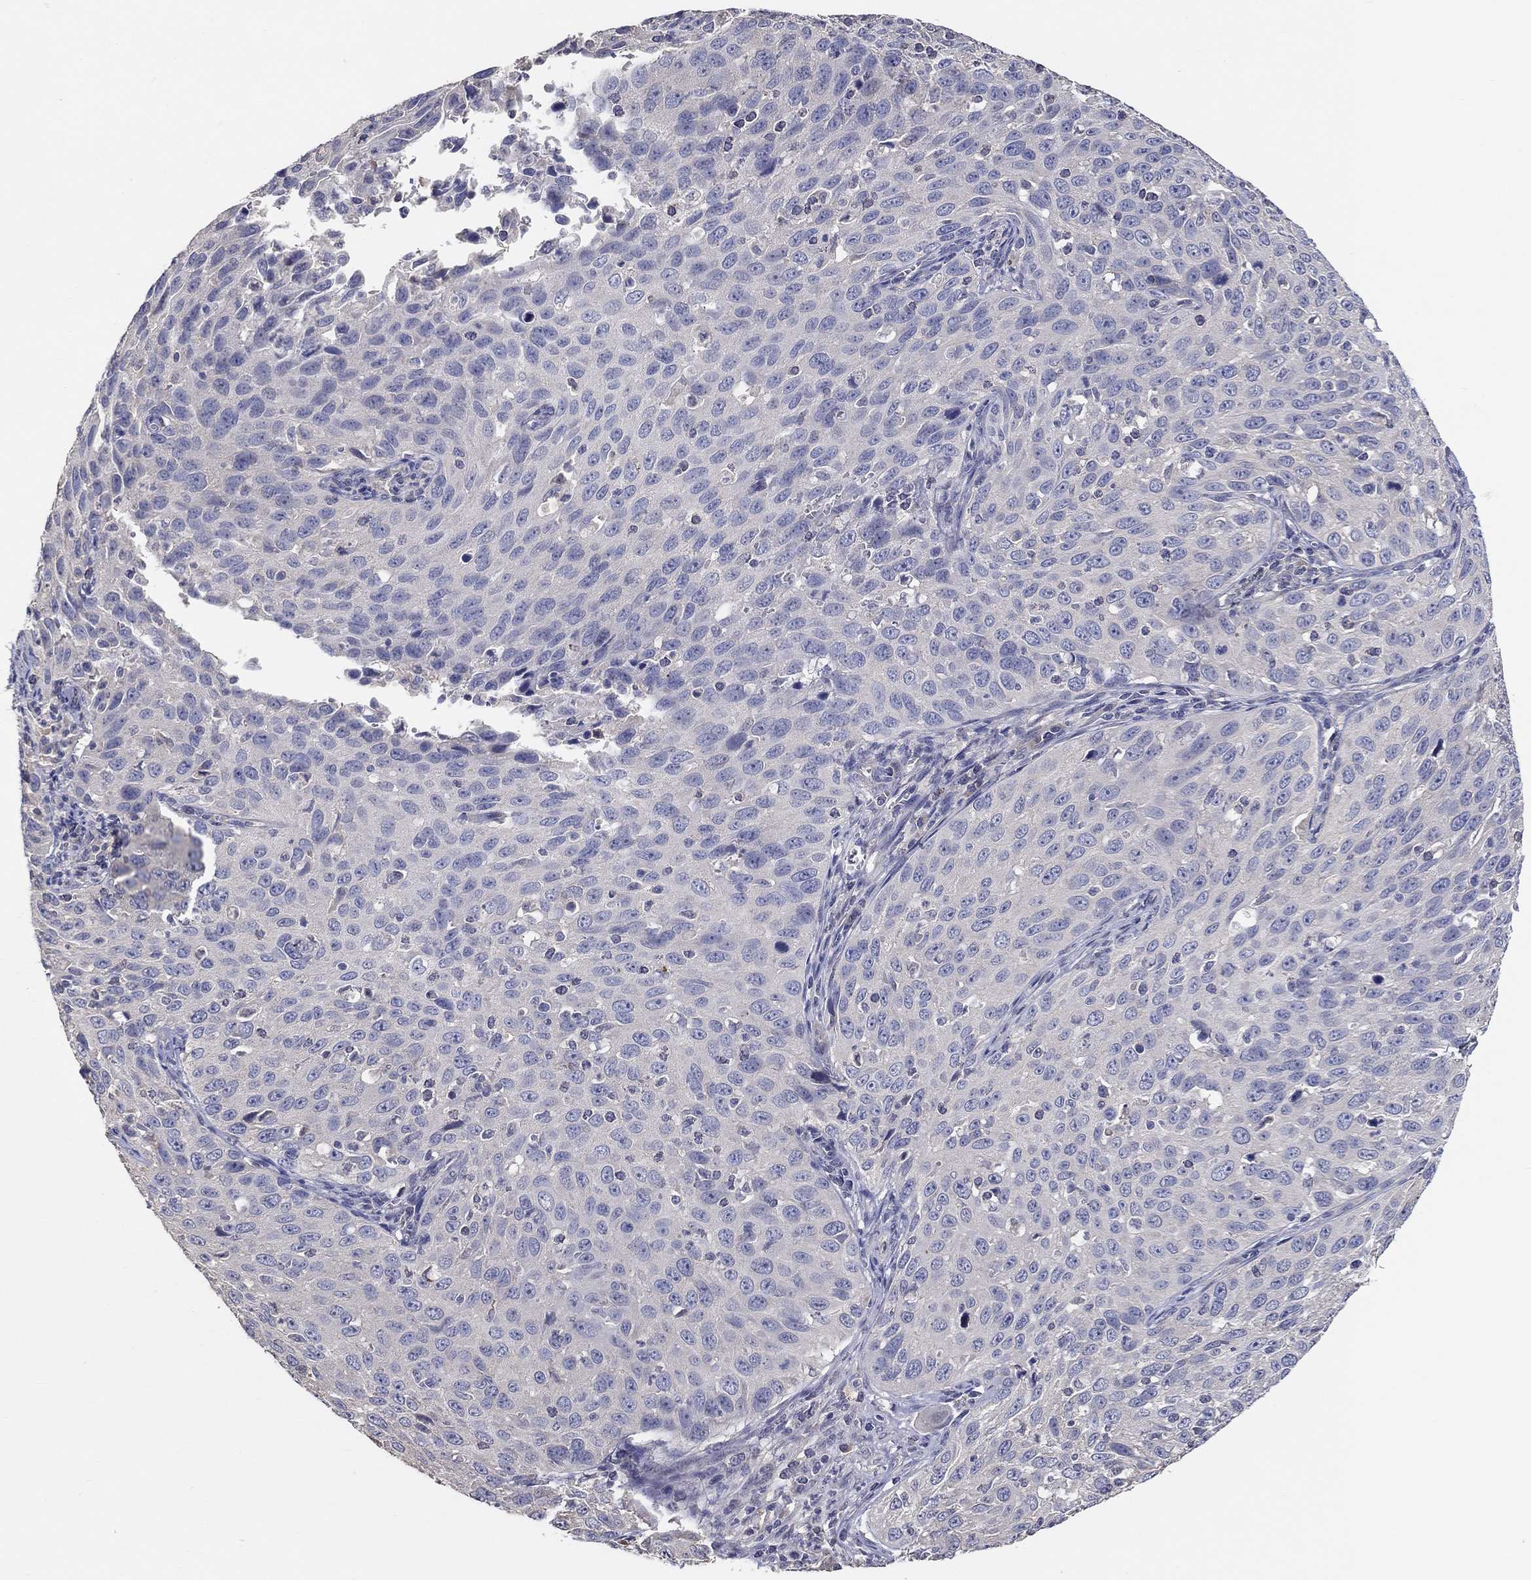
{"staining": {"intensity": "negative", "quantity": "none", "location": "none"}, "tissue": "cervical cancer", "cell_type": "Tumor cells", "image_type": "cancer", "snomed": [{"axis": "morphology", "description": "Squamous cell carcinoma, NOS"}, {"axis": "topography", "description": "Cervix"}], "caption": "Squamous cell carcinoma (cervical) stained for a protein using immunohistochemistry demonstrates no staining tumor cells.", "gene": "DOCK3", "patient": {"sex": "female", "age": 26}}